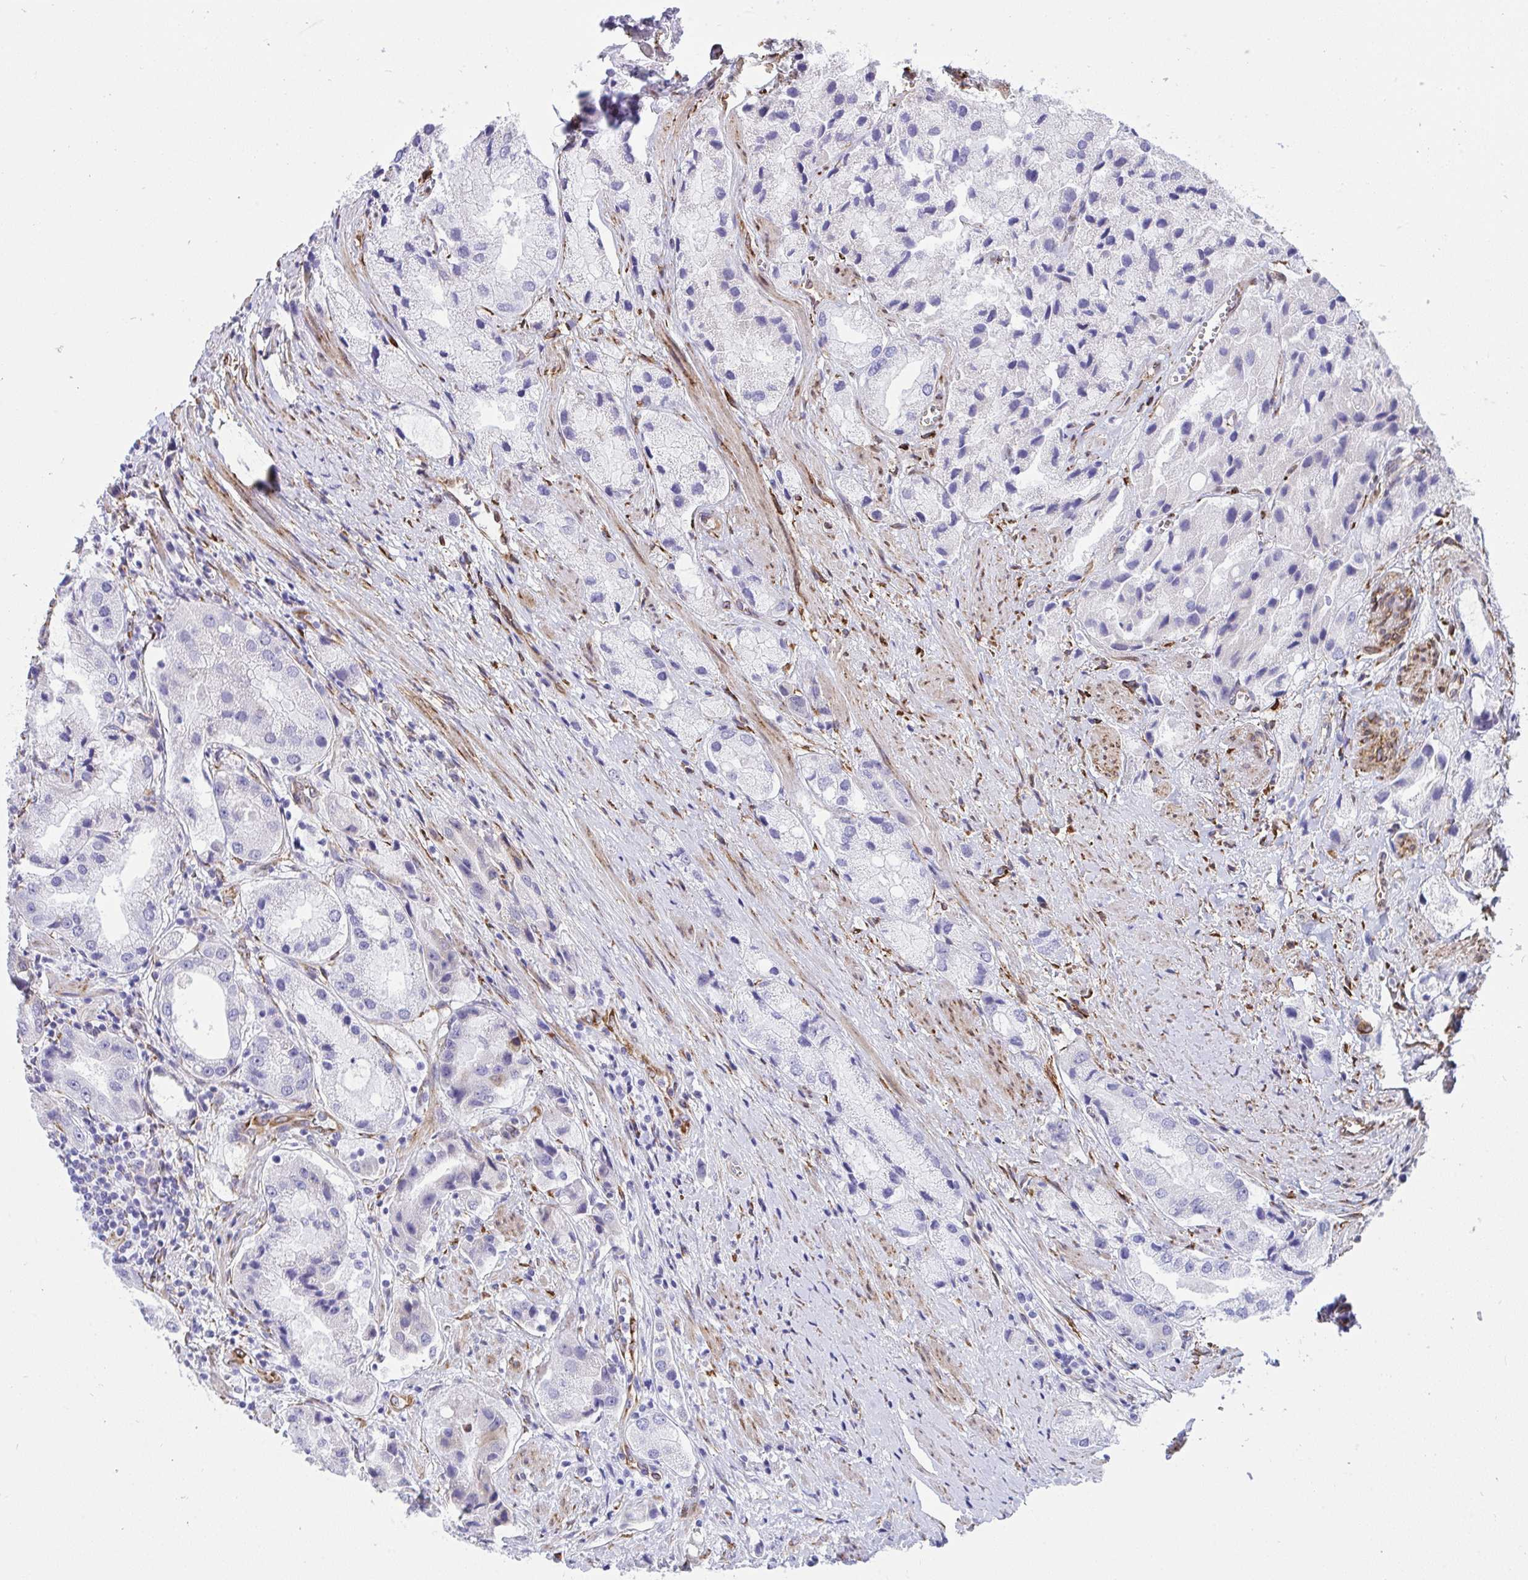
{"staining": {"intensity": "negative", "quantity": "none", "location": "none"}, "tissue": "prostate cancer", "cell_type": "Tumor cells", "image_type": "cancer", "snomed": [{"axis": "morphology", "description": "Adenocarcinoma, Low grade"}, {"axis": "topography", "description": "Prostate"}], "caption": "A micrograph of human prostate cancer (adenocarcinoma (low-grade)) is negative for staining in tumor cells. Brightfield microscopy of IHC stained with DAB (3,3'-diaminobenzidine) (brown) and hematoxylin (blue), captured at high magnification.", "gene": "ASPH", "patient": {"sex": "male", "age": 69}}